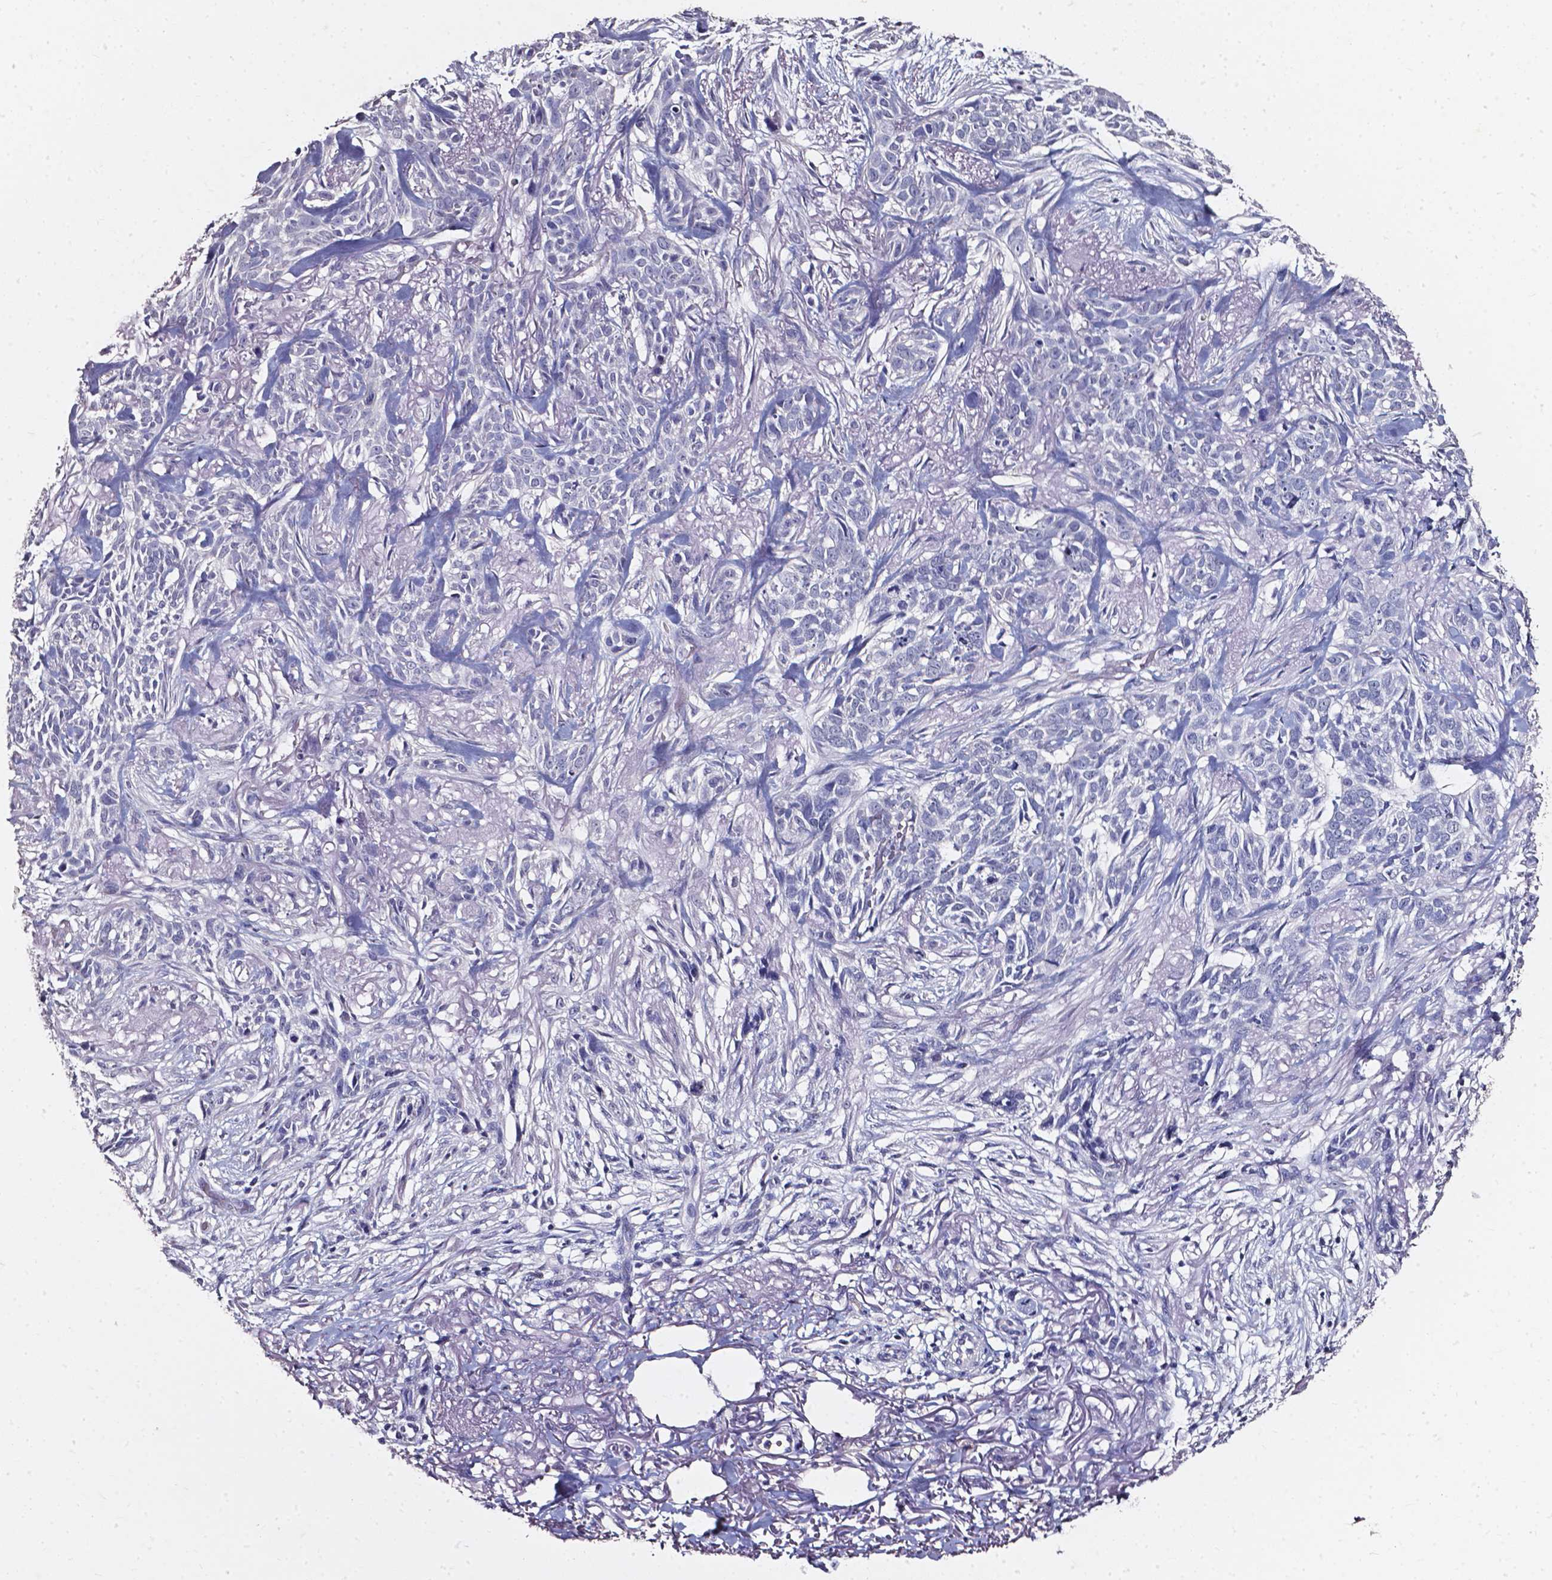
{"staining": {"intensity": "negative", "quantity": "none", "location": "none"}, "tissue": "skin cancer", "cell_type": "Tumor cells", "image_type": "cancer", "snomed": [{"axis": "morphology", "description": "Basal cell carcinoma"}, {"axis": "topography", "description": "Skin"}], "caption": "This is an immunohistochemistry histopathology image of skin cancer. There is no positivity in tumor cells.", "gene": "AKR1B10", "patient": {"sex": "male", "age": 74}}